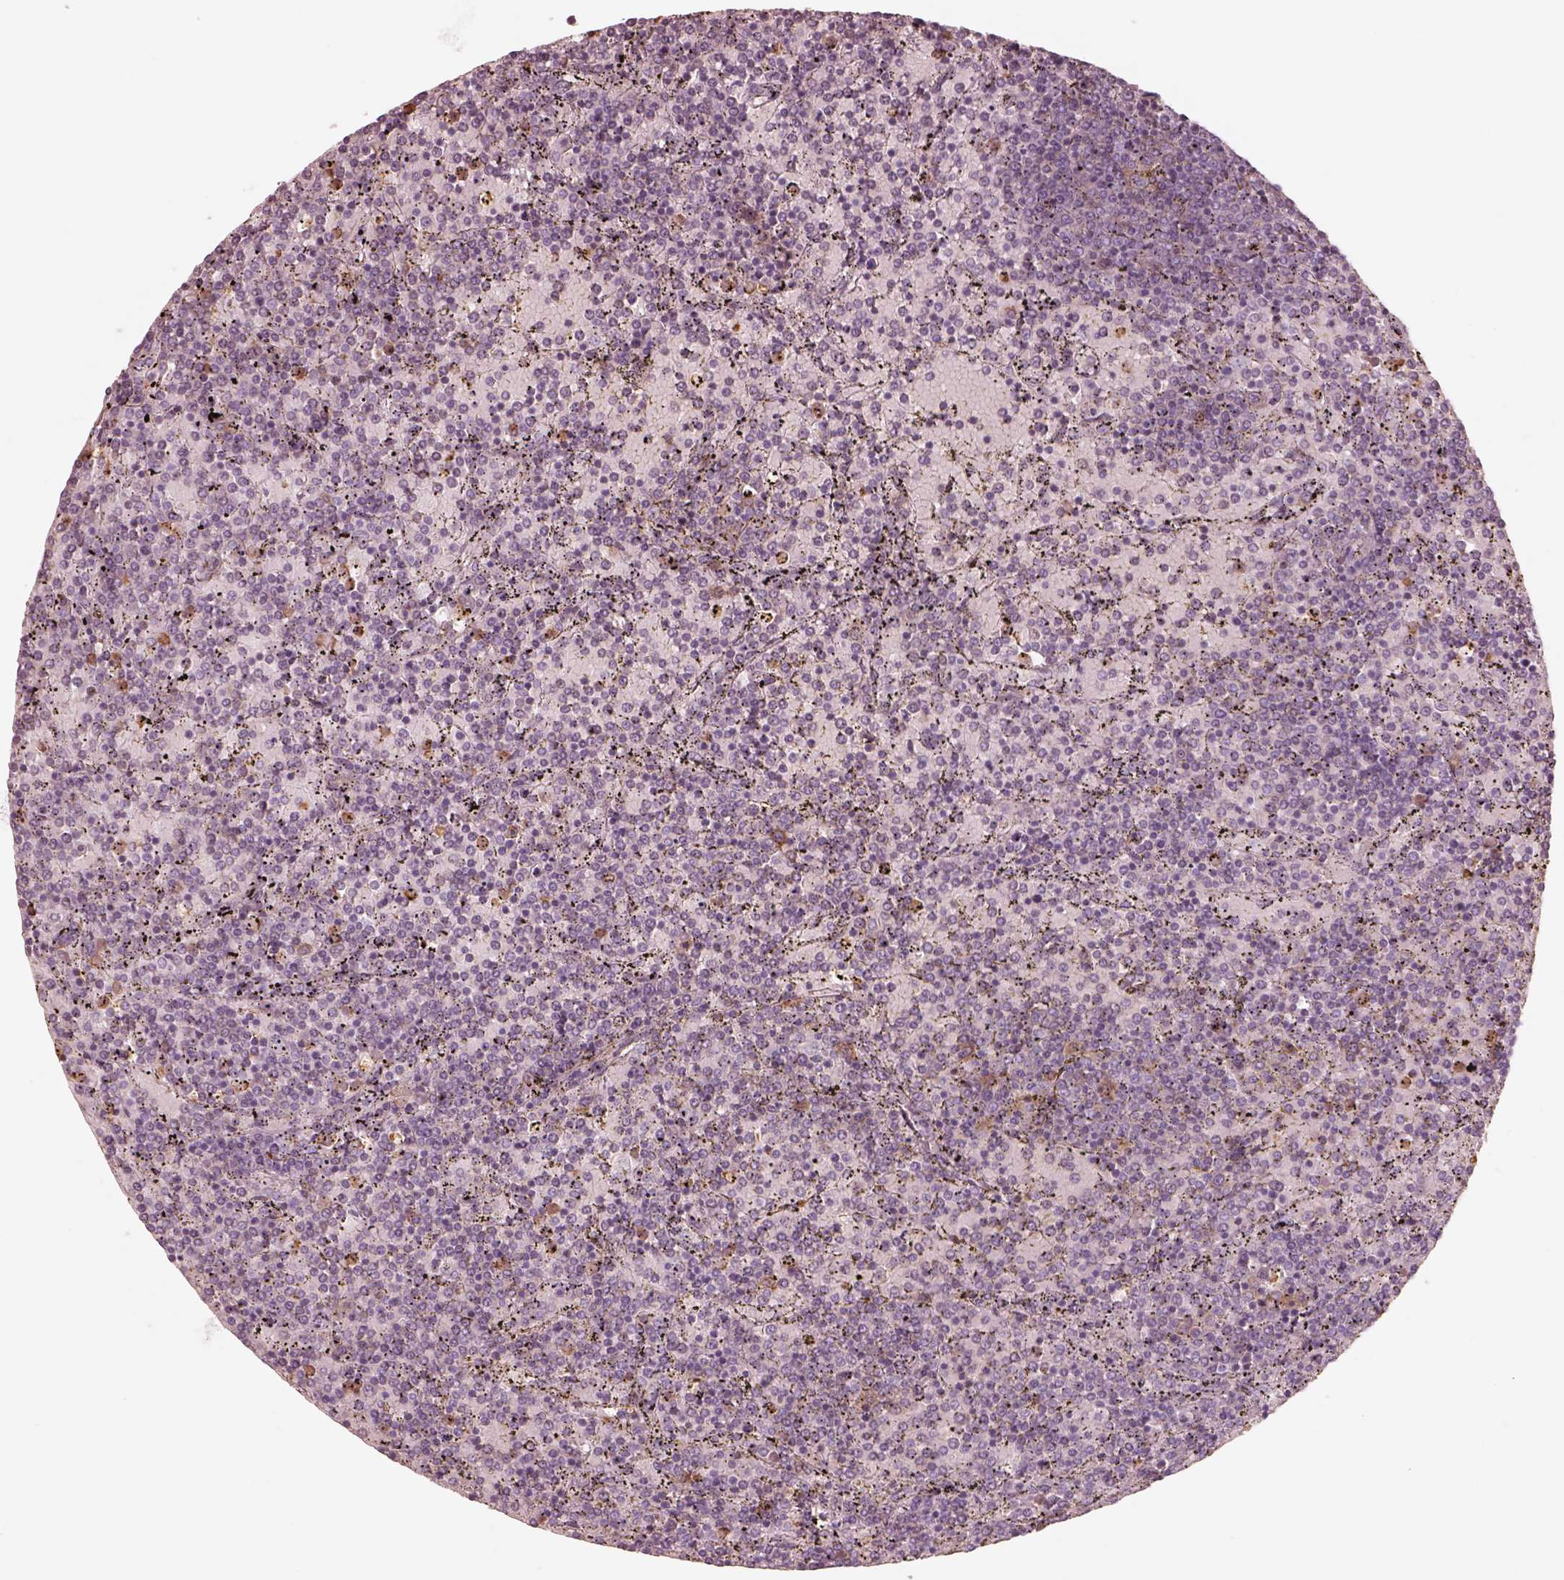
{"staining": {"intensity": "negative", "quantity": "none", "location": "none"}, "tissue": "lymphoma", "cell_type": "Tumor cells", "image_type": "cancer", "snomed": [{"axis": "morphology", "description": "Malignant lymphoma, non-Hodgkin's type, Low grade"}, {"axis": "topography", "description": "Spleen"}], "caption": "Micrograph shows no significant protein staining in tumor cells of low-grade malignant lymphoma, non-Hodgkin's type.", "gene": "GPRIN1", "patient": {"sex": "female", "age": 77}}